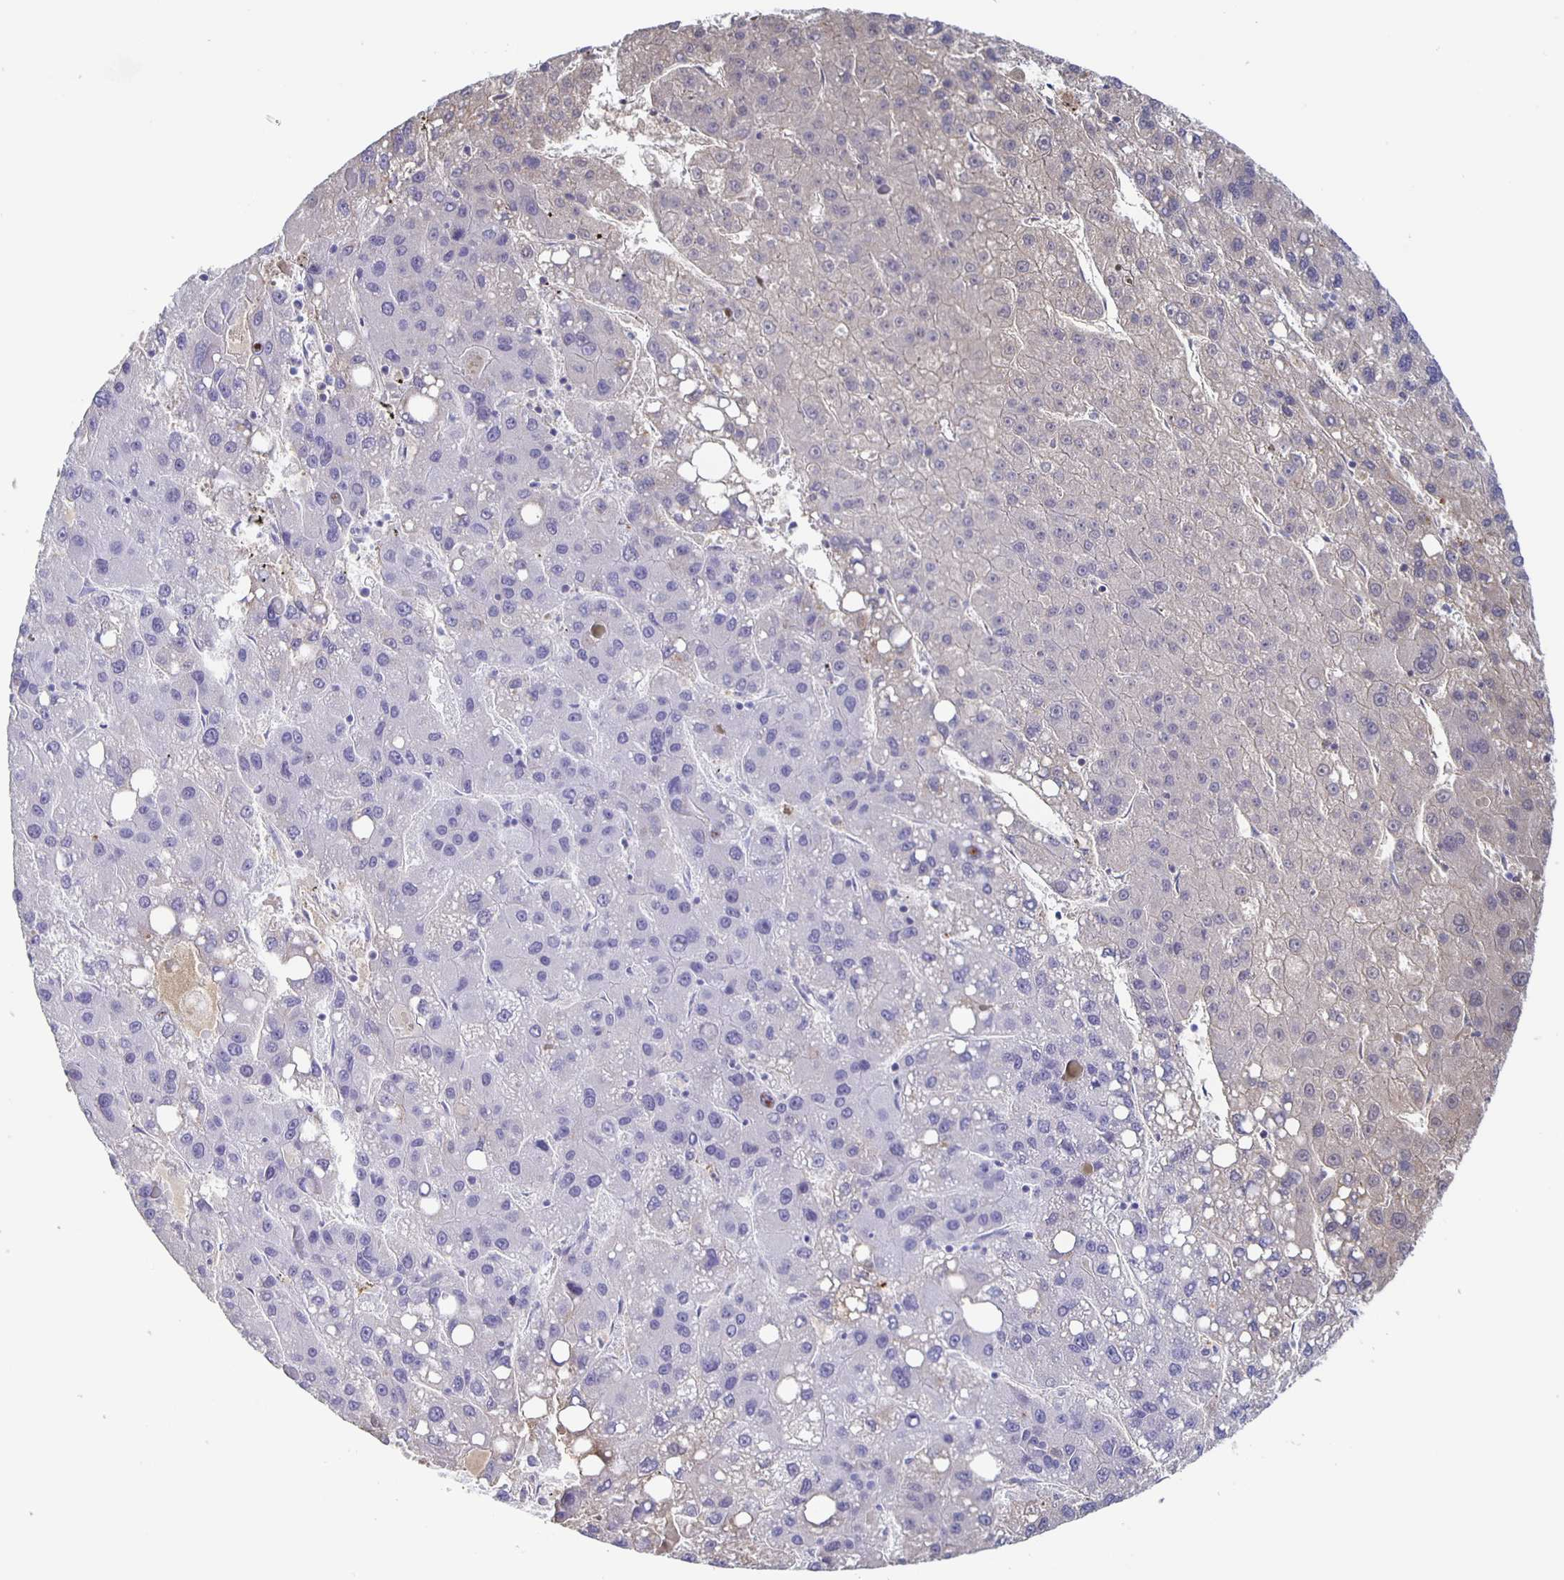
{"staining": {"intensity": "weak", "quantity": "<25%", "location": "cytoplasmic/membranous"}, "tissue": "liver cancer", "cell_type": "Tumor cells", "image_type": "cancer", "snomed": [{"axis": "morphology", "description": "Carcinoma, Hepatocellular, NOS"}, {"axis": "topography", "description": "Liver"}], "caption": "Liver hepatocellular carcinoma was stained to show a protein in brown. There is no significant positivity in tumor cells. The staining was performed using DAB to visualize the protein expression in brown, while the nuclei were stained in blue with hematoxylin (Magnification: 20x).", "gene": "FGA", "patient": {"sex": "female", "age": 82}}